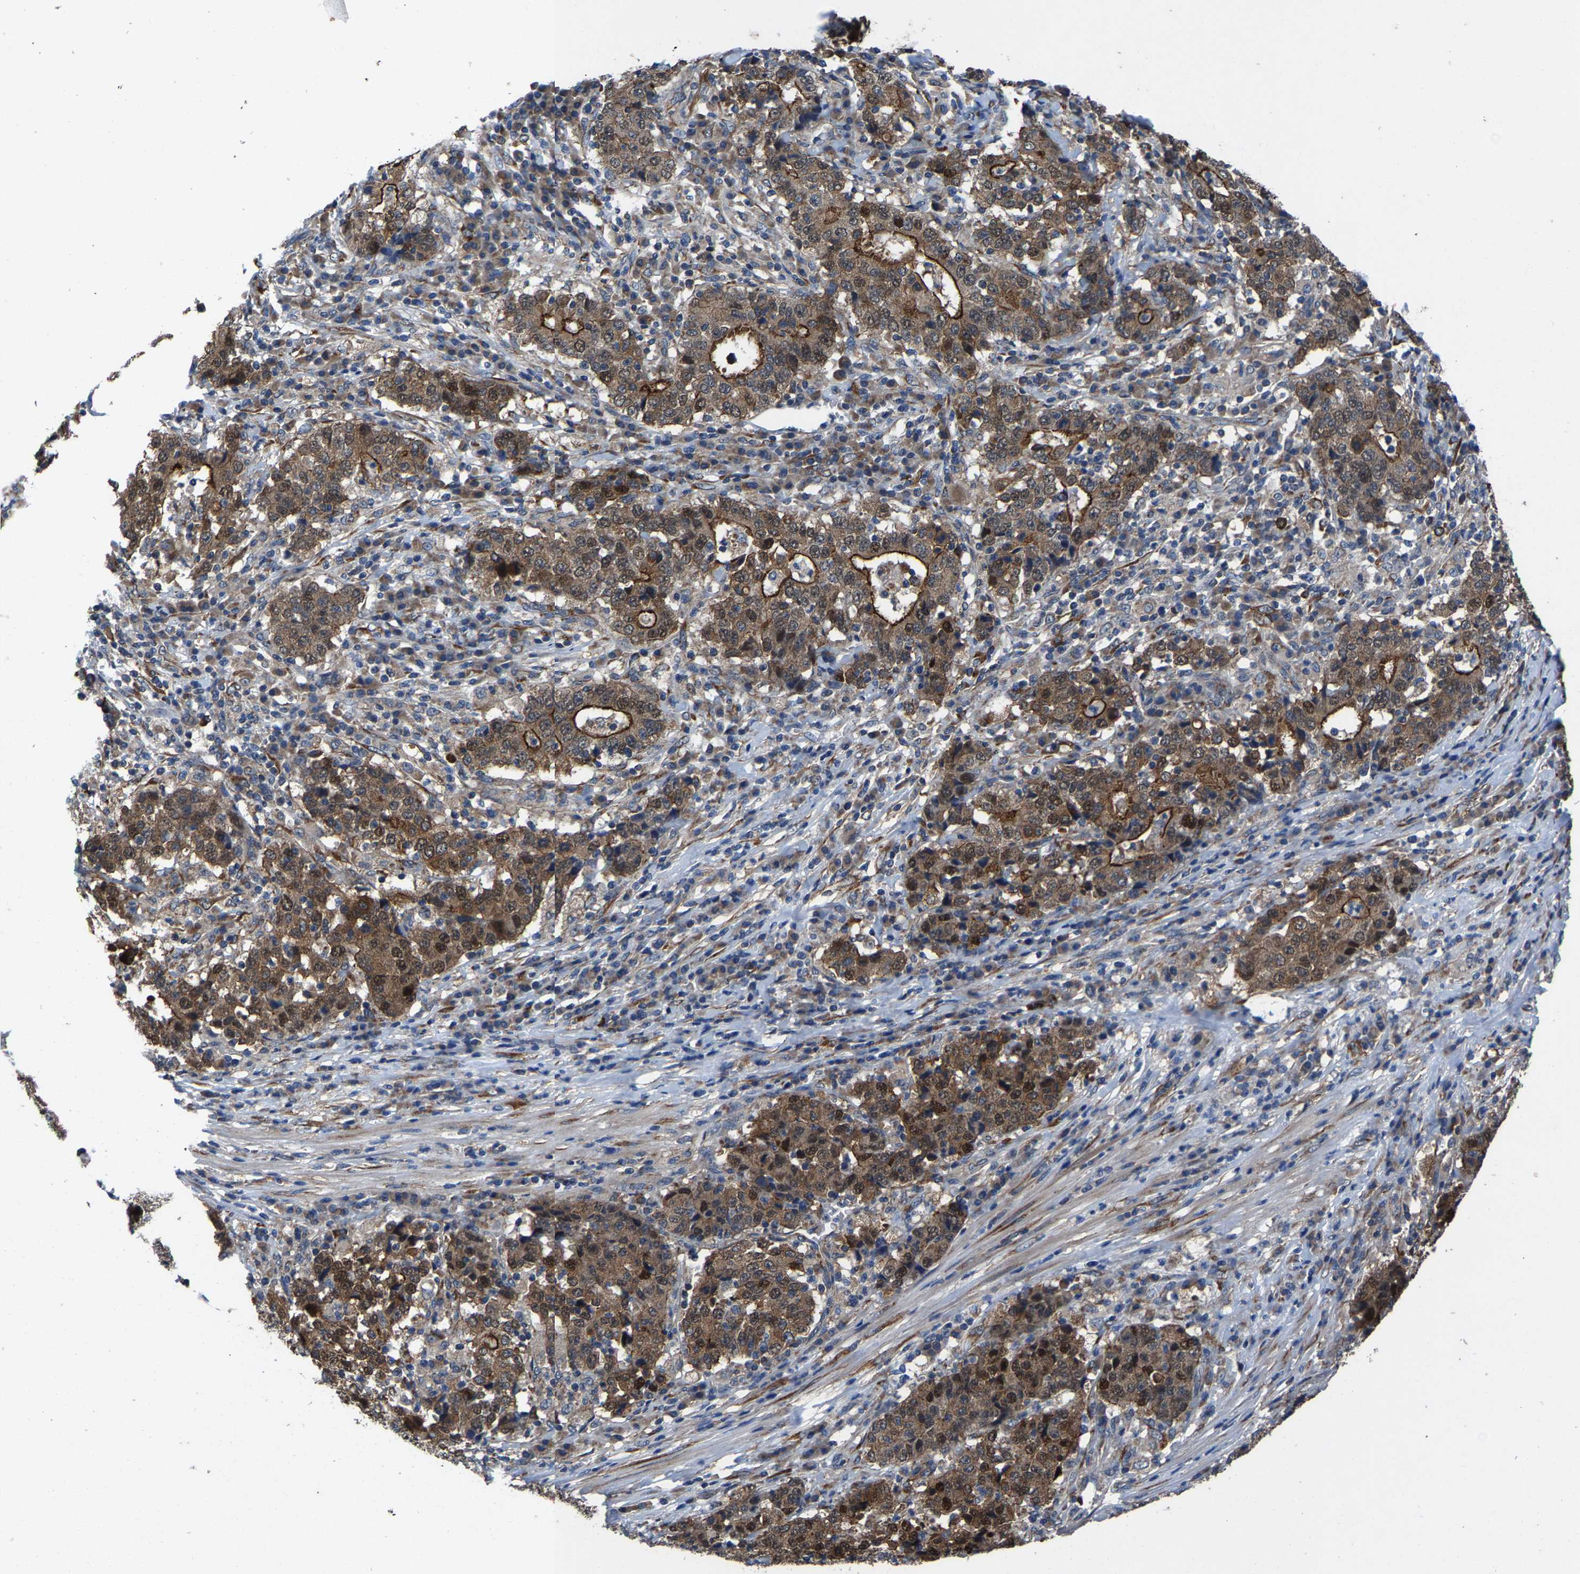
{"staining": {"intensity": "moderate", "quantity": ">75%", "location": "cytoplasmic/membranous,nuclear"}, "tissue": "stomach cancer", "cell_type": "Tumor cells", "image_type": "cancer", "snomed": [{"axis": "morphology", "description": "Adenocarcinoma, NOS"}, {"axis": "topography", "description": "Stomach"}], "caption": "Adenocarcinoma (stomach) stained for a protein shows moderate cytoplasmic/membranous and nuclear positivity in tumor cells.", "gene": "PDP1", "patient": {"sex": "male", "age": 59}}